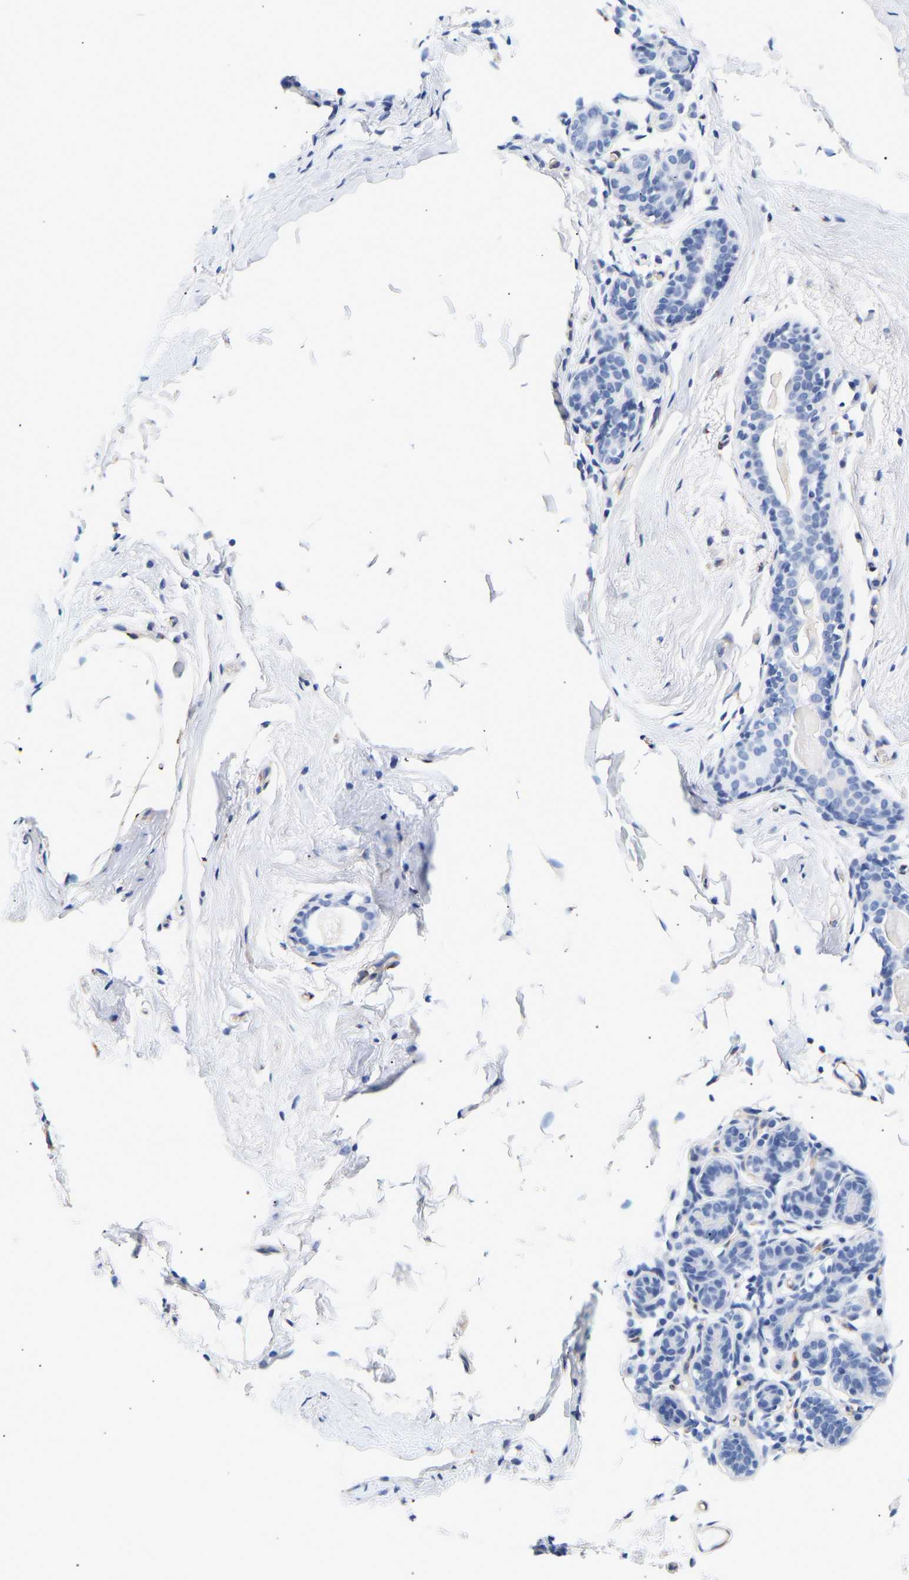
{"staining": {"intensity": "negative", "quantity": "none", "location": "none"}, "tissue": "breast", "cell_type": "Adipocytes", "image_type": "normal", "snomed": [{"axis": "morphology", "description": "Normal tissue, NOS"}, {"axis": "topography", "description": "Breast"}], "caption": "An image of breast stained for a protein displays no brown staining in adipocytes. (IHC, brightfield microscopy, high magnification).", "gene": "IGFBP7", "patient": {"sex": "female", "age": 62}}